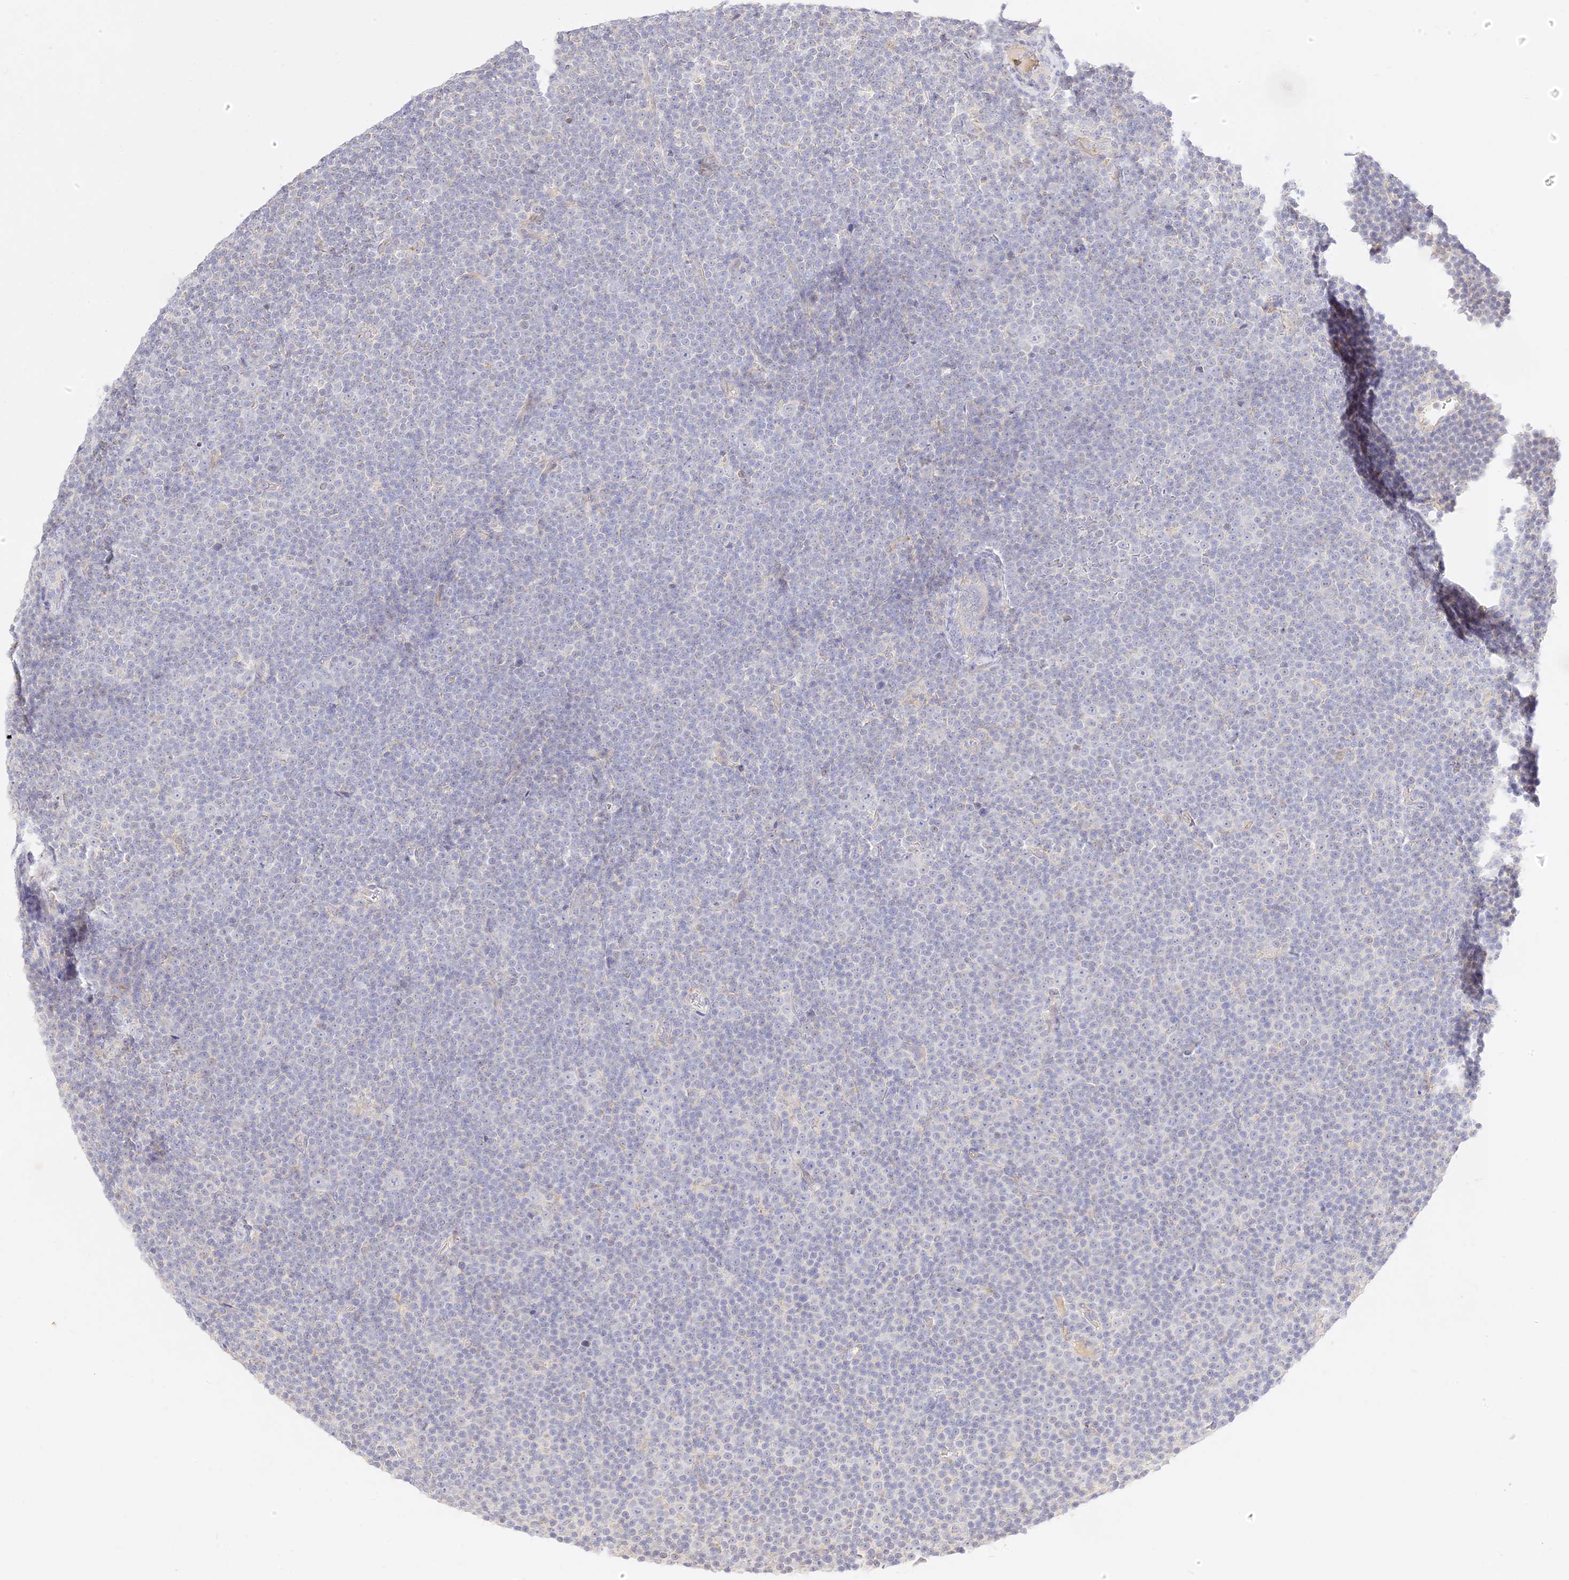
{"staining": {"intensity": "negative", "quantity": "none", "location": "none"}, "tissue": "lymphoma", "cell_type": "Tumor cells", "image_type": "cancer", "snomed": [{"axis": "morphology", "description": "Malignant lymphoma, non-Hodgkin's type, Low grade"}, {"axis": "topography", "description": "Lymph node"}], "caption": "IHC micrograph of human low-grade malignant lymphoma, non-Hodgkin's type stained for a protein (brown), which reveals no expression in tumor cells.", "gene": "LRRC15", "patient": {"sex": "female", "age": 67}}